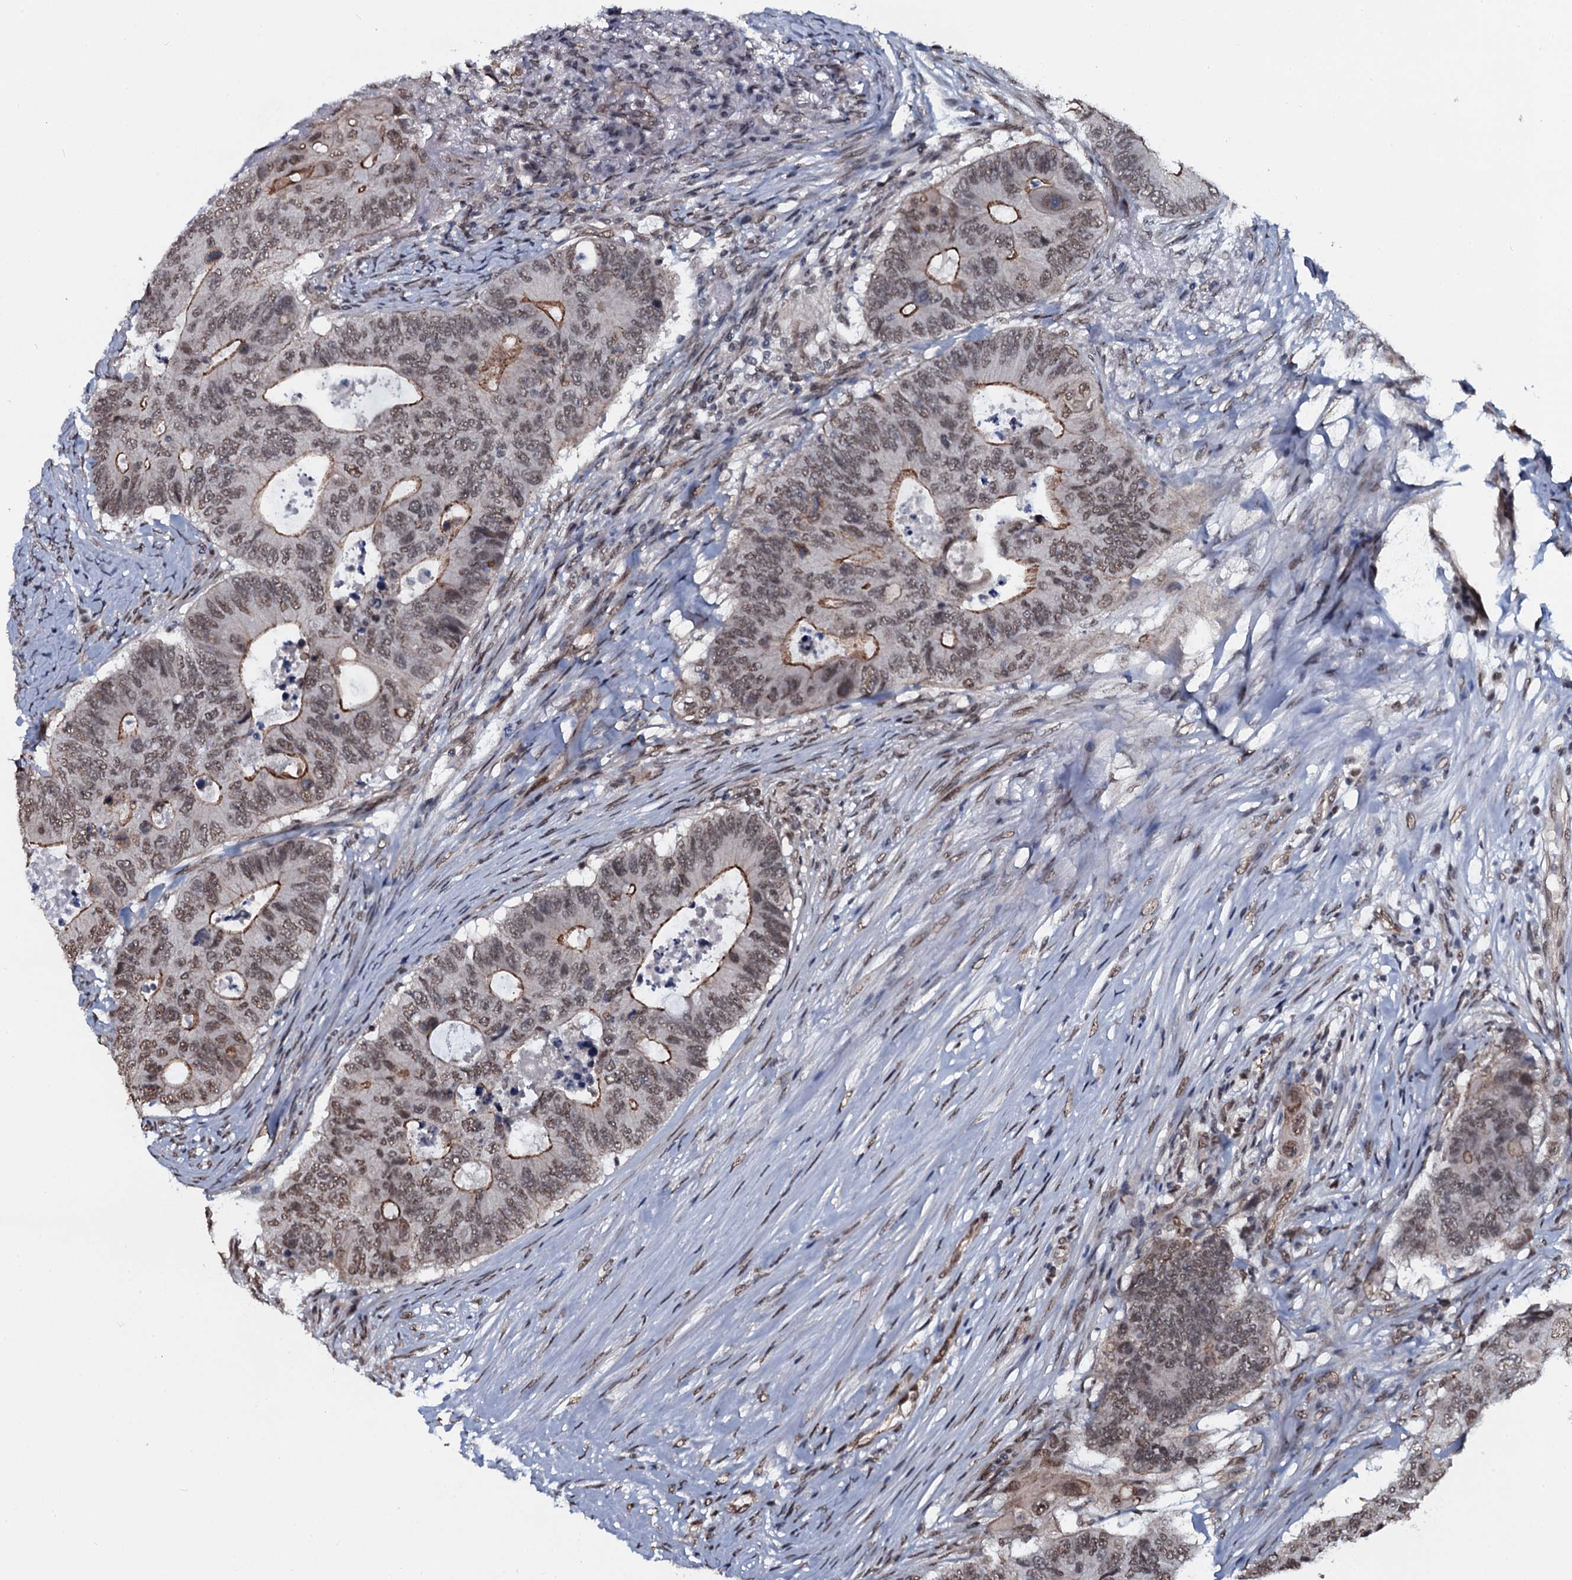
{"staining": {"intensity": "moderate", "quantity": ">75%", "location": "cytoplasmic/membranous,nuclear"}, "tissue": "colorectal cancer", "cell_type": "Tumor cells", "image_type": "cancer", "snomed": [{"axis": "morphology", "description": "Adenocarcinoma, NOS"}, {"axis": "topography", "description": "Colon"}], "caption": "Protein expression analysis of adenocarcinoma (colorectal) reveals moderate cytoplasmic/membranous and nuclear positivity in about >75% of tumor cells.", "gene": "SH2D4B", "patient": {"sex": "male", "age": 71}}